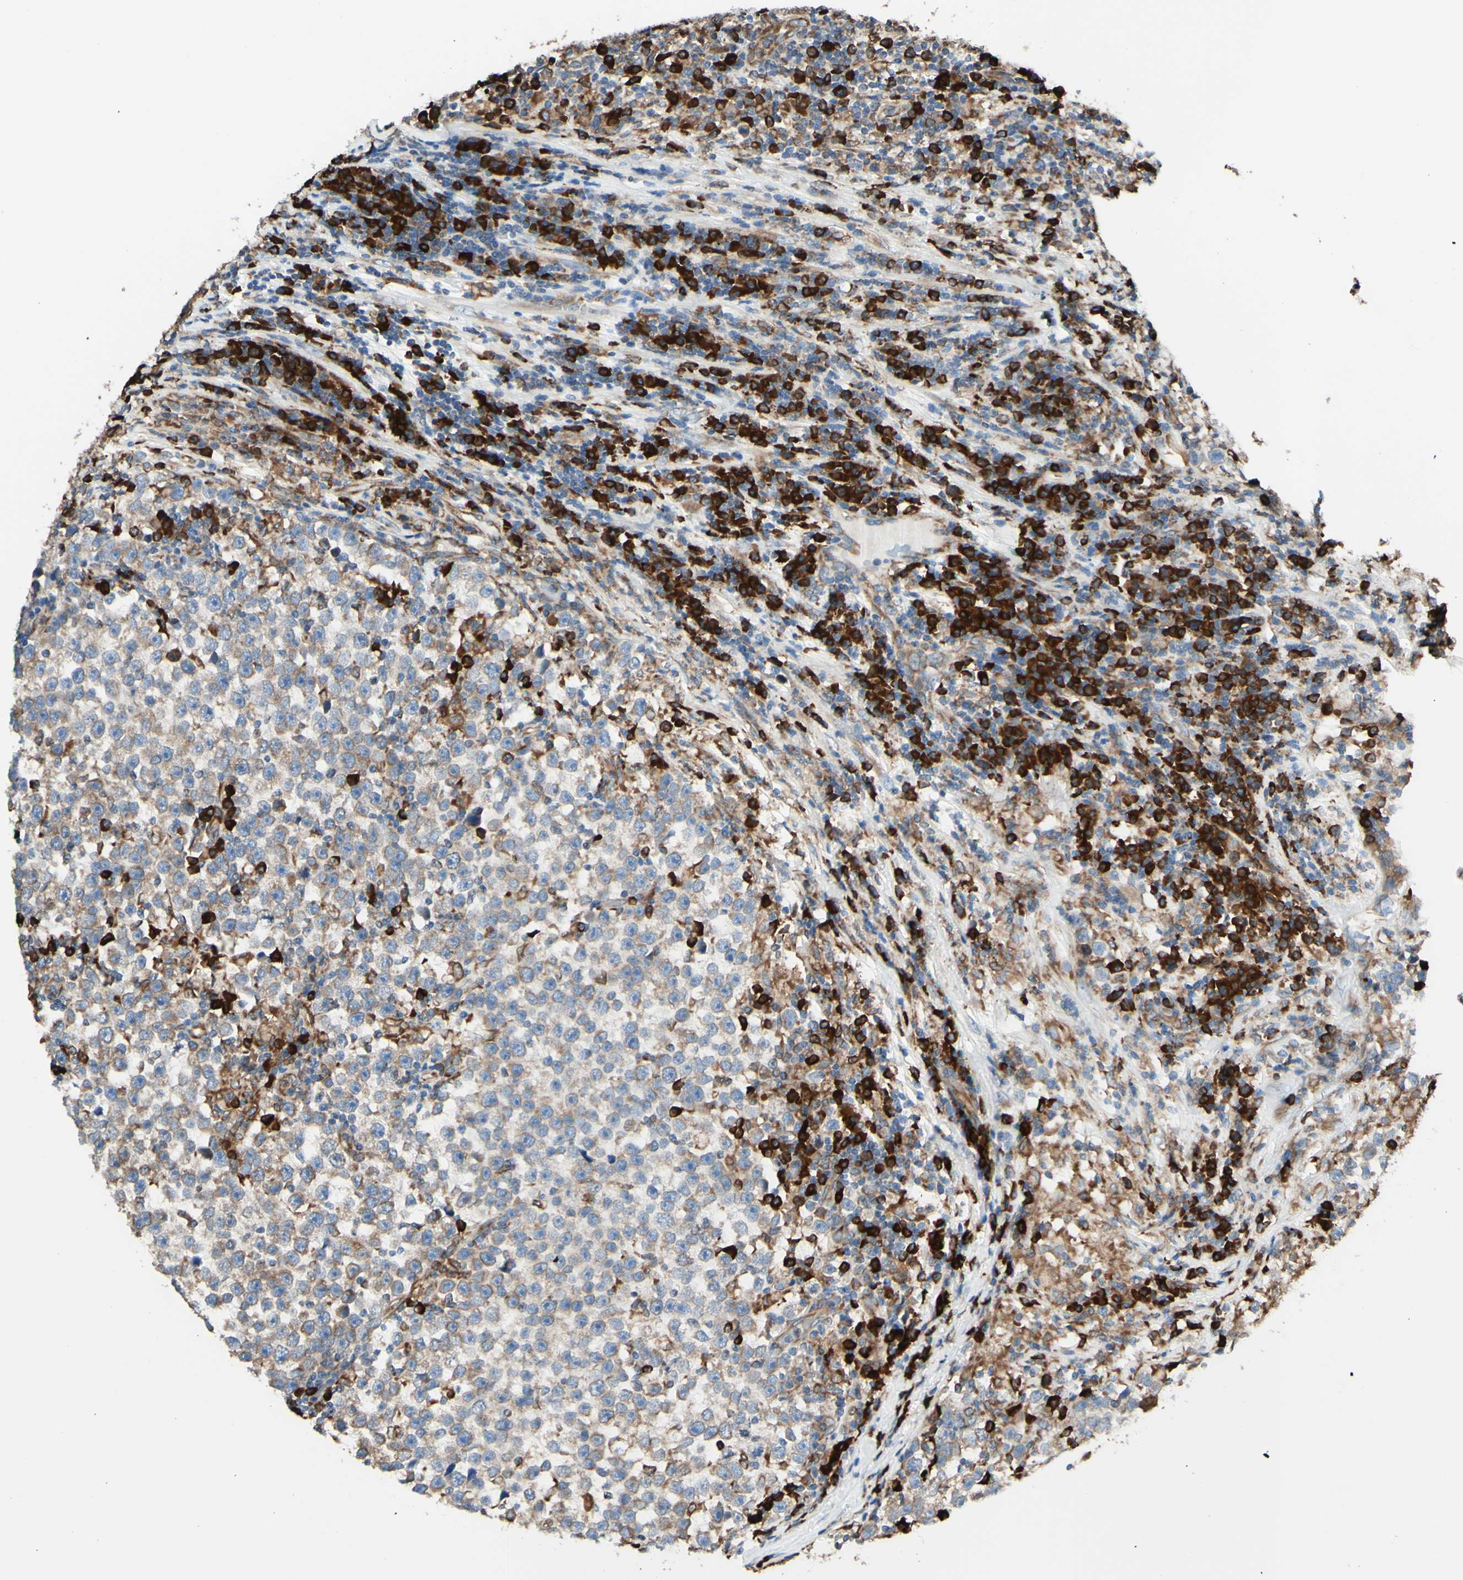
{"staining": {"intensity": "weak", "quantity": ">75%", "location": "cytoplasmic/membranous"}, "tissue": "testis cancer", "cell_type": "Tumor cells", "image_type": "cancer", "snomed": [{"axis": "morphology", "description": "Seminoma, NOS"}, {"axis": "topography", "description": "Testis"}], "caption": "There is low levels of weak cytoplasmic/membranous positivity in tumor cells of testis seminoma, as demonstrated by immunohistochemical staining (brown color).", "gene": "DNAJB11", "patient": {"sex": "male", "age": 43}}